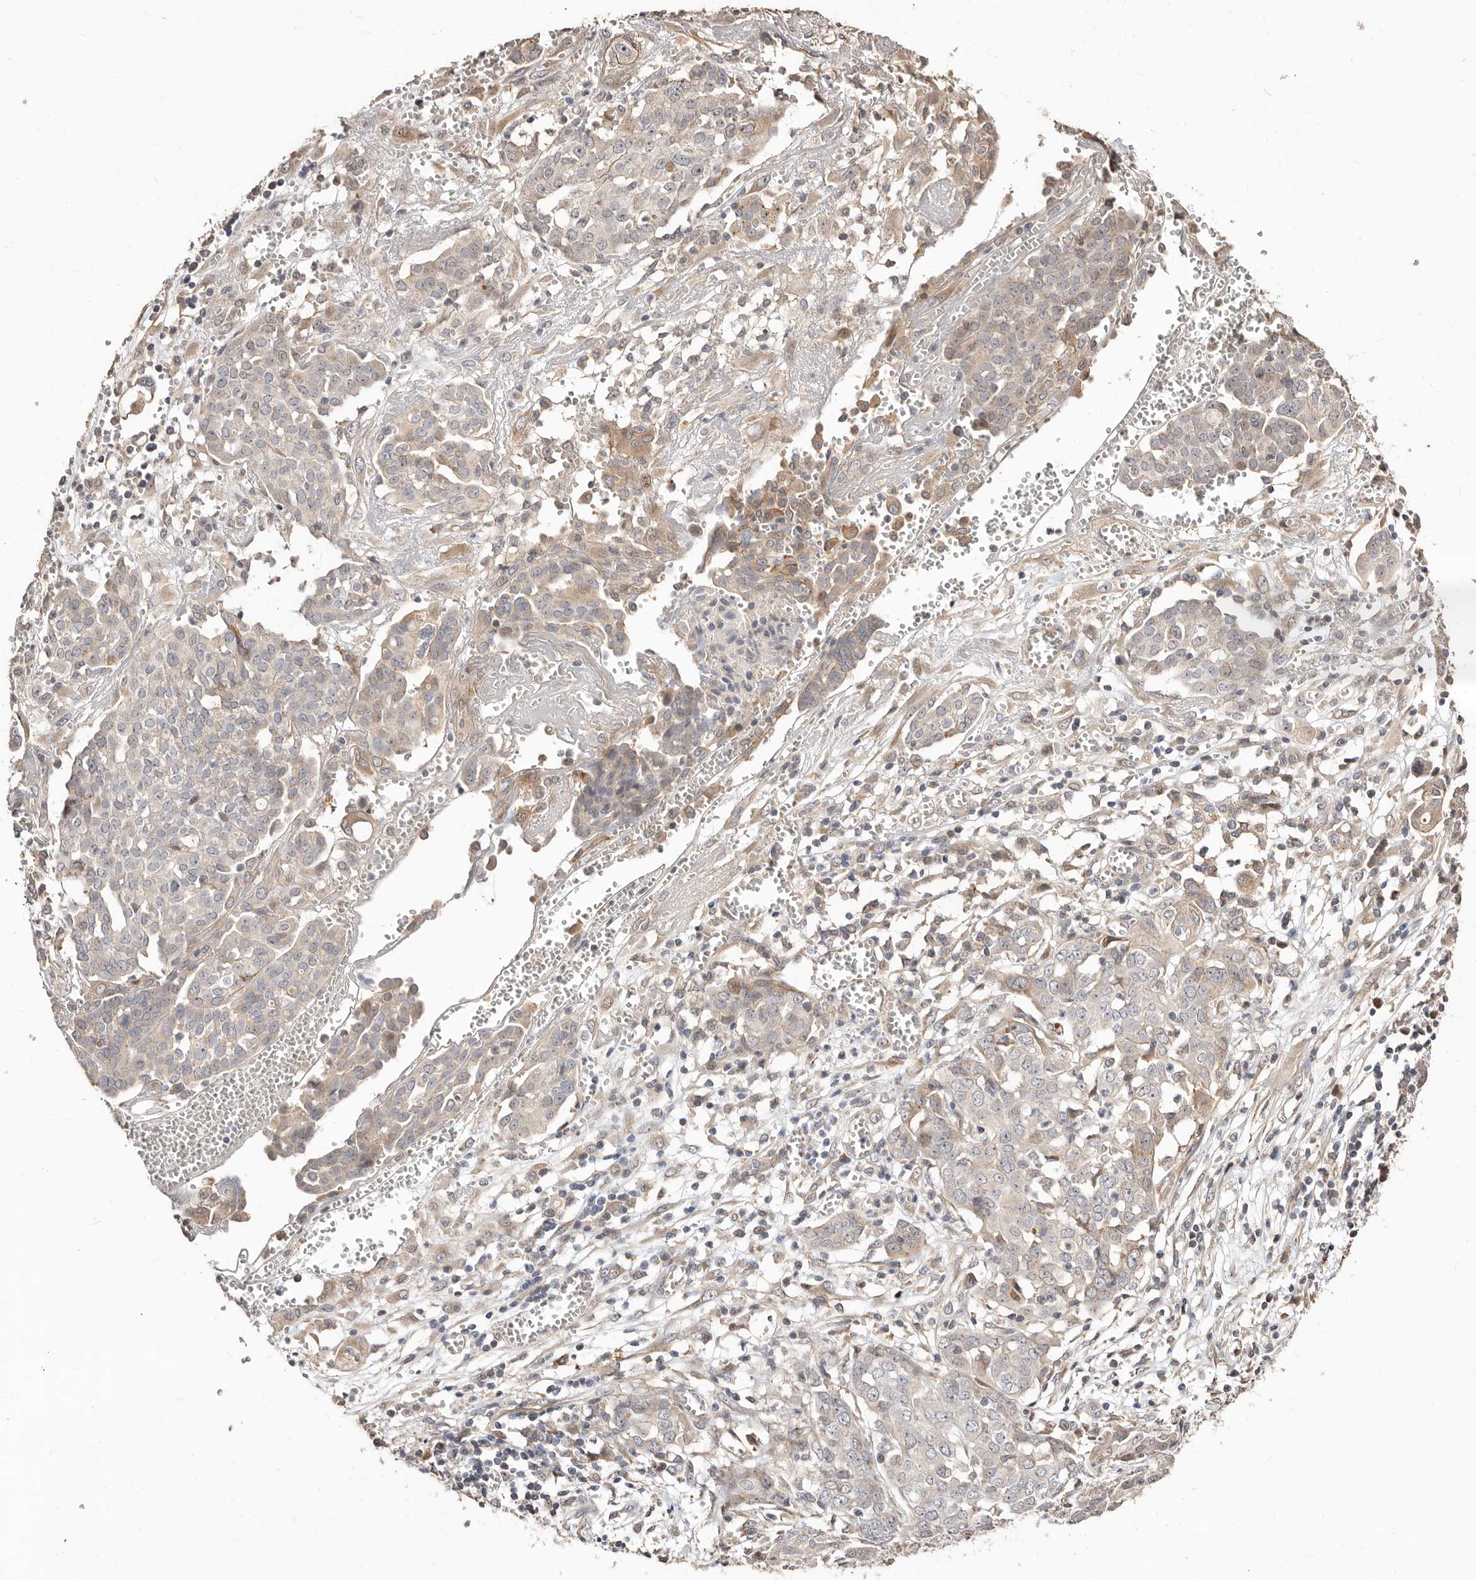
{"staining": {"intensity": "negative", "quantity": "none", "location": "none"}, "tissue": "ovarian cancer", "cell_type": "Tumor cells", "image_type": "cancer", "snomed": [{"axis": "morphology", "description": "Cystadenocarcinoma, serous, NOS"}, {"axis": "topography", "description": "Soft tissue"}, {"axis": "topography", "description": "Ovary"}], "caption": "This histopathology image is of ovarian cancer (serous cystadenocarcinoma) stained with immunohistochemistry (IHC) to label a protein in brown with the nuclei are counter-stained blue. There is no staining in tumor cells. (DAB IHC, high magnification).", "gene": "APOL6", "patient": {"sex": "female", "age": 57}}